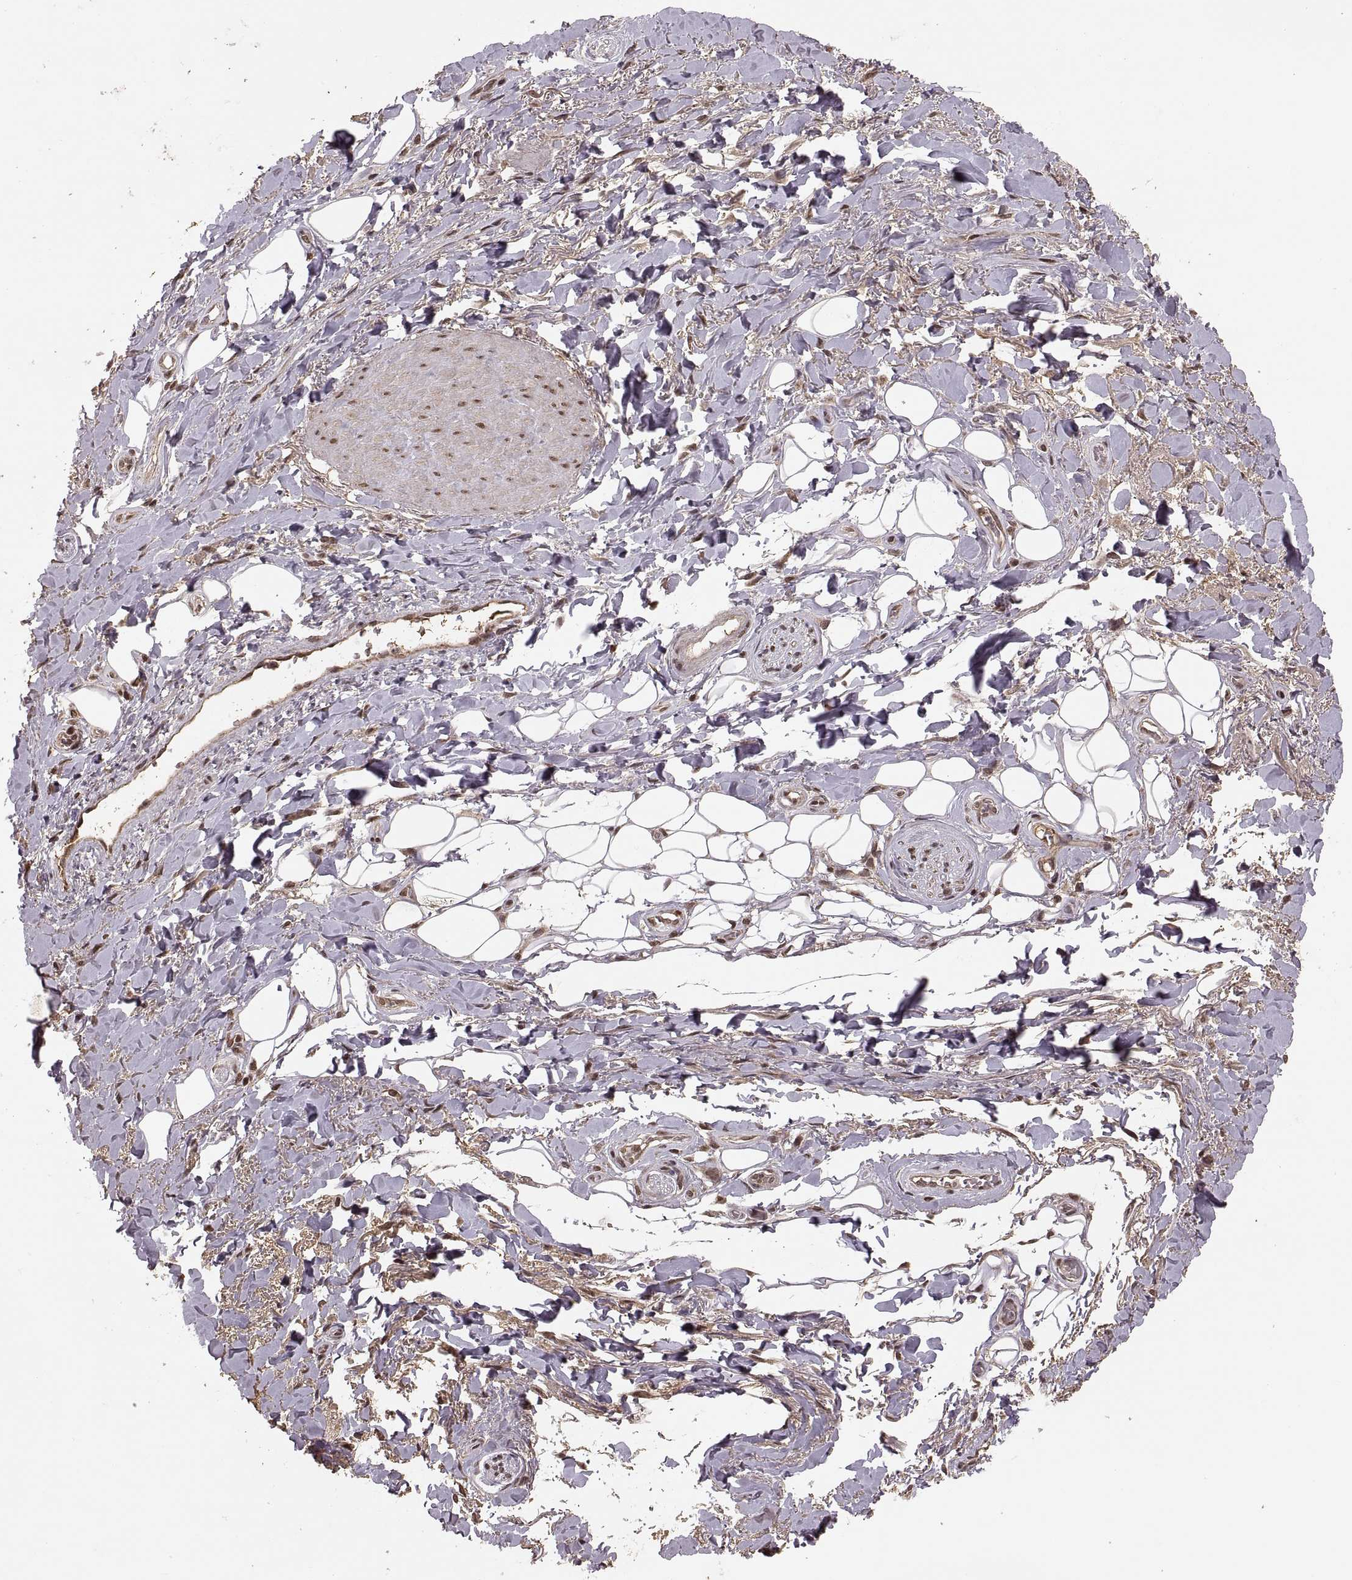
{"staining": {"intensity": "moderate", "quantity": "25%-75%", "location": "nuclear"}, "tissue": "adipose tissue", "cell_type": "Adipocytes", "image_type": "normal", "snomed": [{"axis": "morphology", "description": "Normal tissue, NOS"}, {"axis": "topography", "description": "Anal"}, {"axis": "topography", "description": "Peripheral nerve tissue"}], "caption": "Benign adipose tissue reveals moderate nuclear staining in approximately 25%-75% of adipocytes.", "gene": "RFT1", "patient": {"sex": "male", "age": 53}}